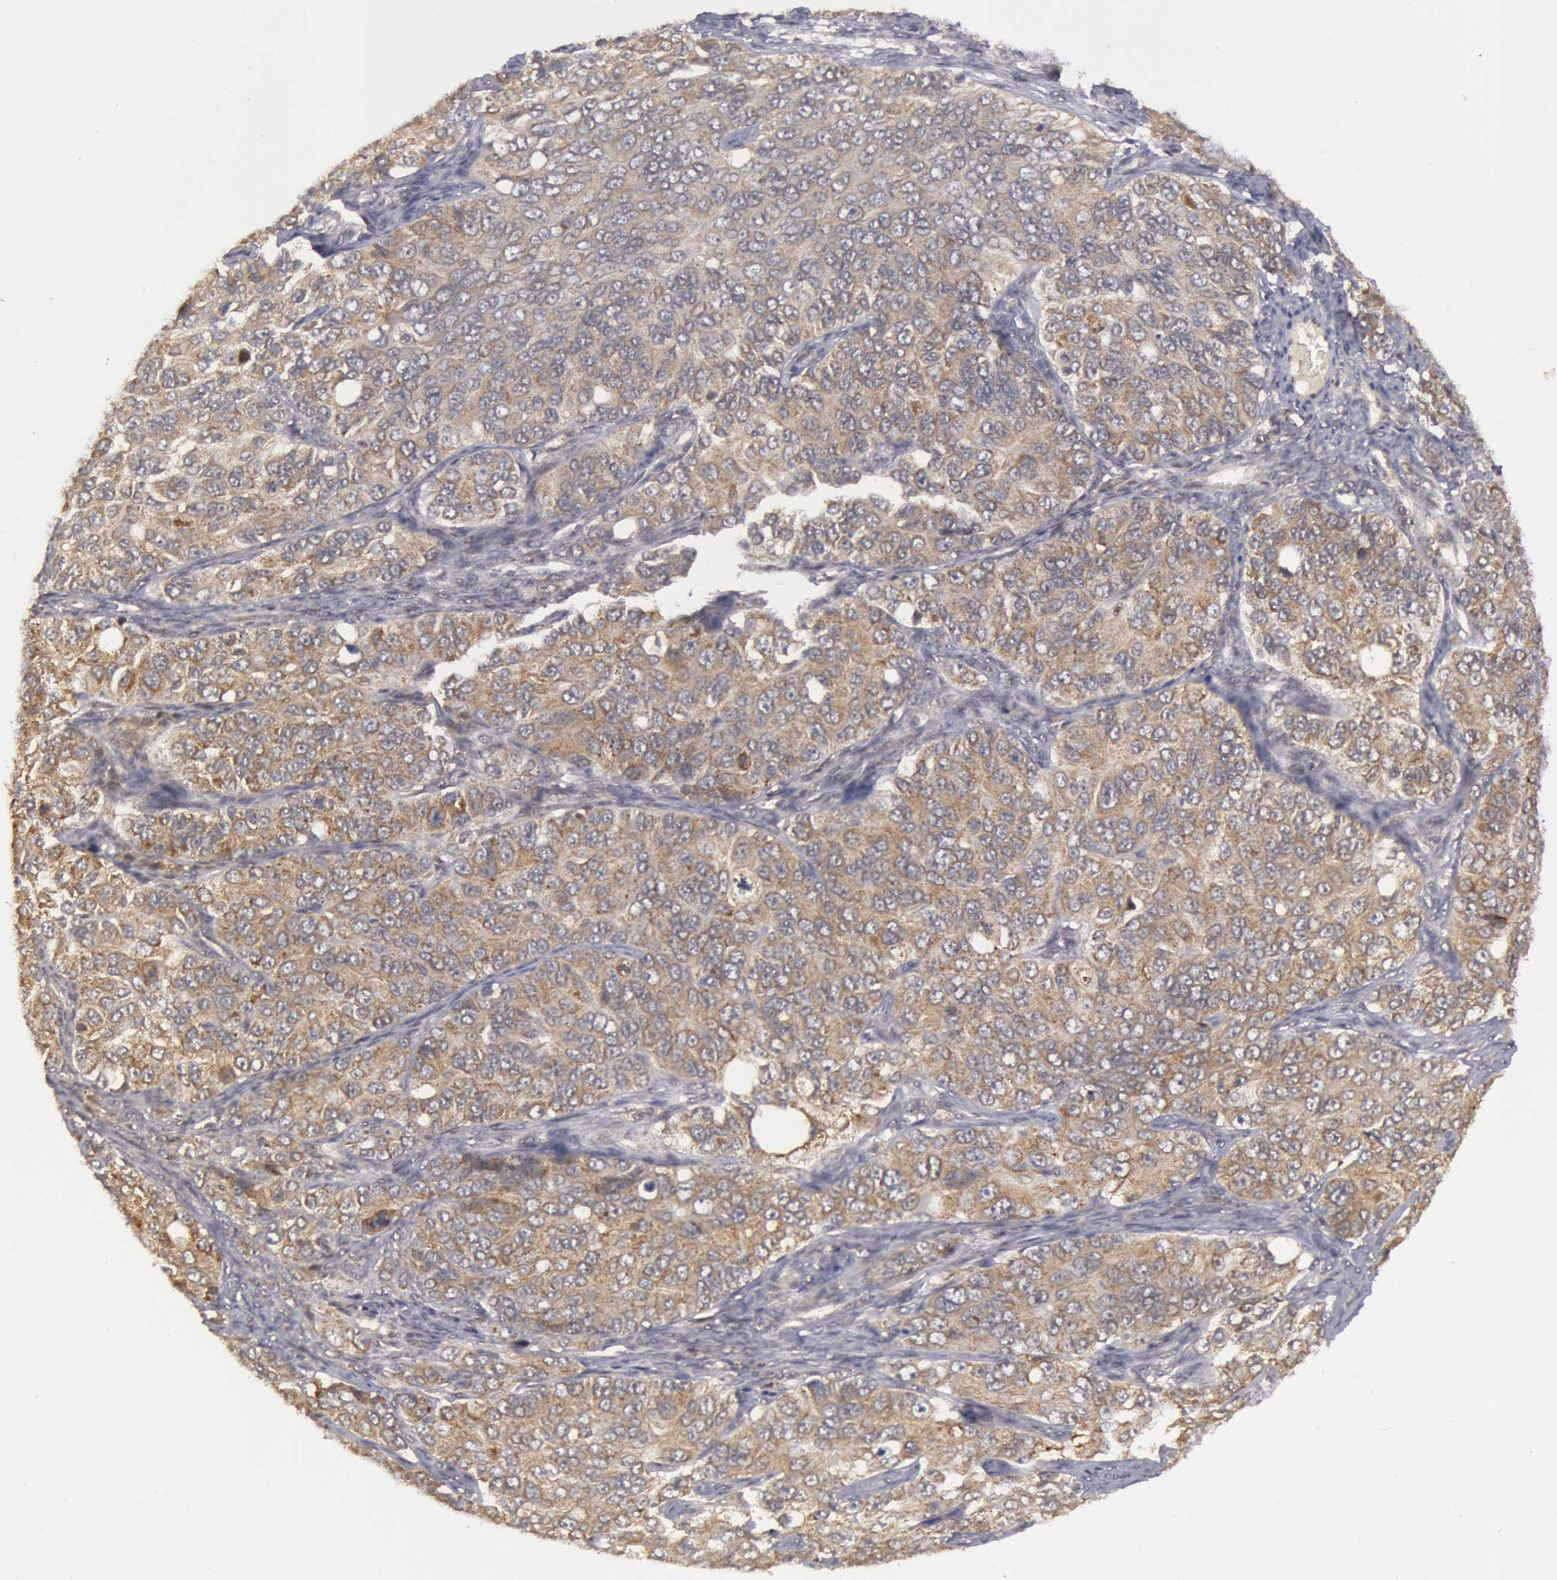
{"staining": {"intensity": "moderate", "quantity": "25%-75%", "location": "cytoplasmic/membranous"}, "tissue": "ovarian cancer", "cell_type": "Tumor cells", "image_type": "cancer", "snomed": [{"axis": "morphology", "description": "Carcinoma, endometroid"}, {"axis": "topography", "description": "Ovary"}], "caption": "DAB (3,3'-diaminobenzidine) immunohistochemical staining of human endometroid carcinoma (ovarian) exhibits moderate cytoplasmic/membranous protein staining in about 25%-75% of tumor cells.", "gene": "GLIS1", "patient": {"sex": "female", "age": 51}}